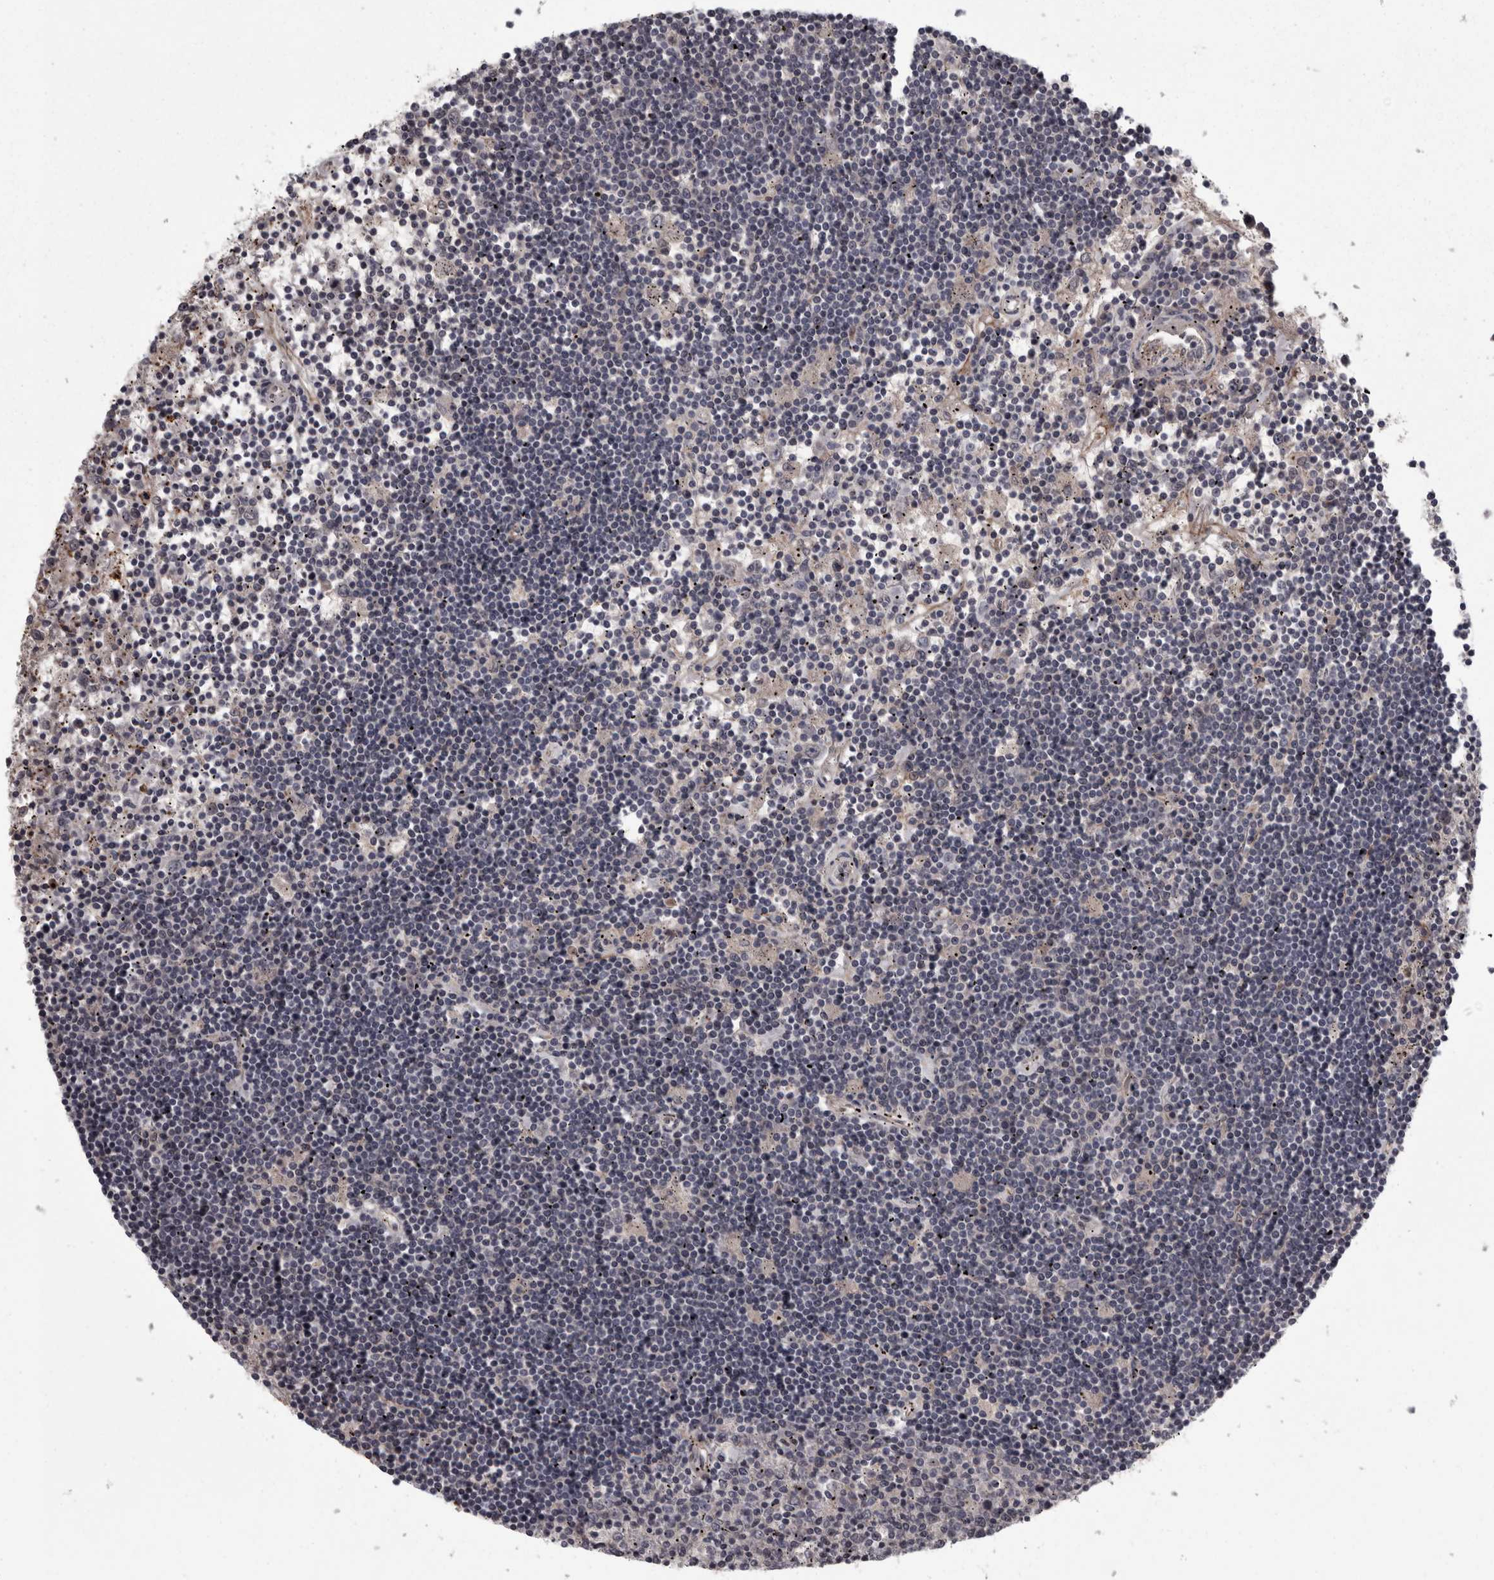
{"staining": {"intensity": "negative", "quantity": "none", "location": "none"}, "tissue": "lymphoma", "cell_type": "Tumor cells", "image_type": "cancer", "snomed": [{"axis": "morphology", "description": "Malignant lymphoma, non-Hodgkin's type, Low grade"}, {"axis": "topography", "description": "Spleen"}], "caption": "The image reveals no staining of tumor cells in lymphoma.", "gene": "RSU1", "patient": {"sex": "male", "age": 76}}